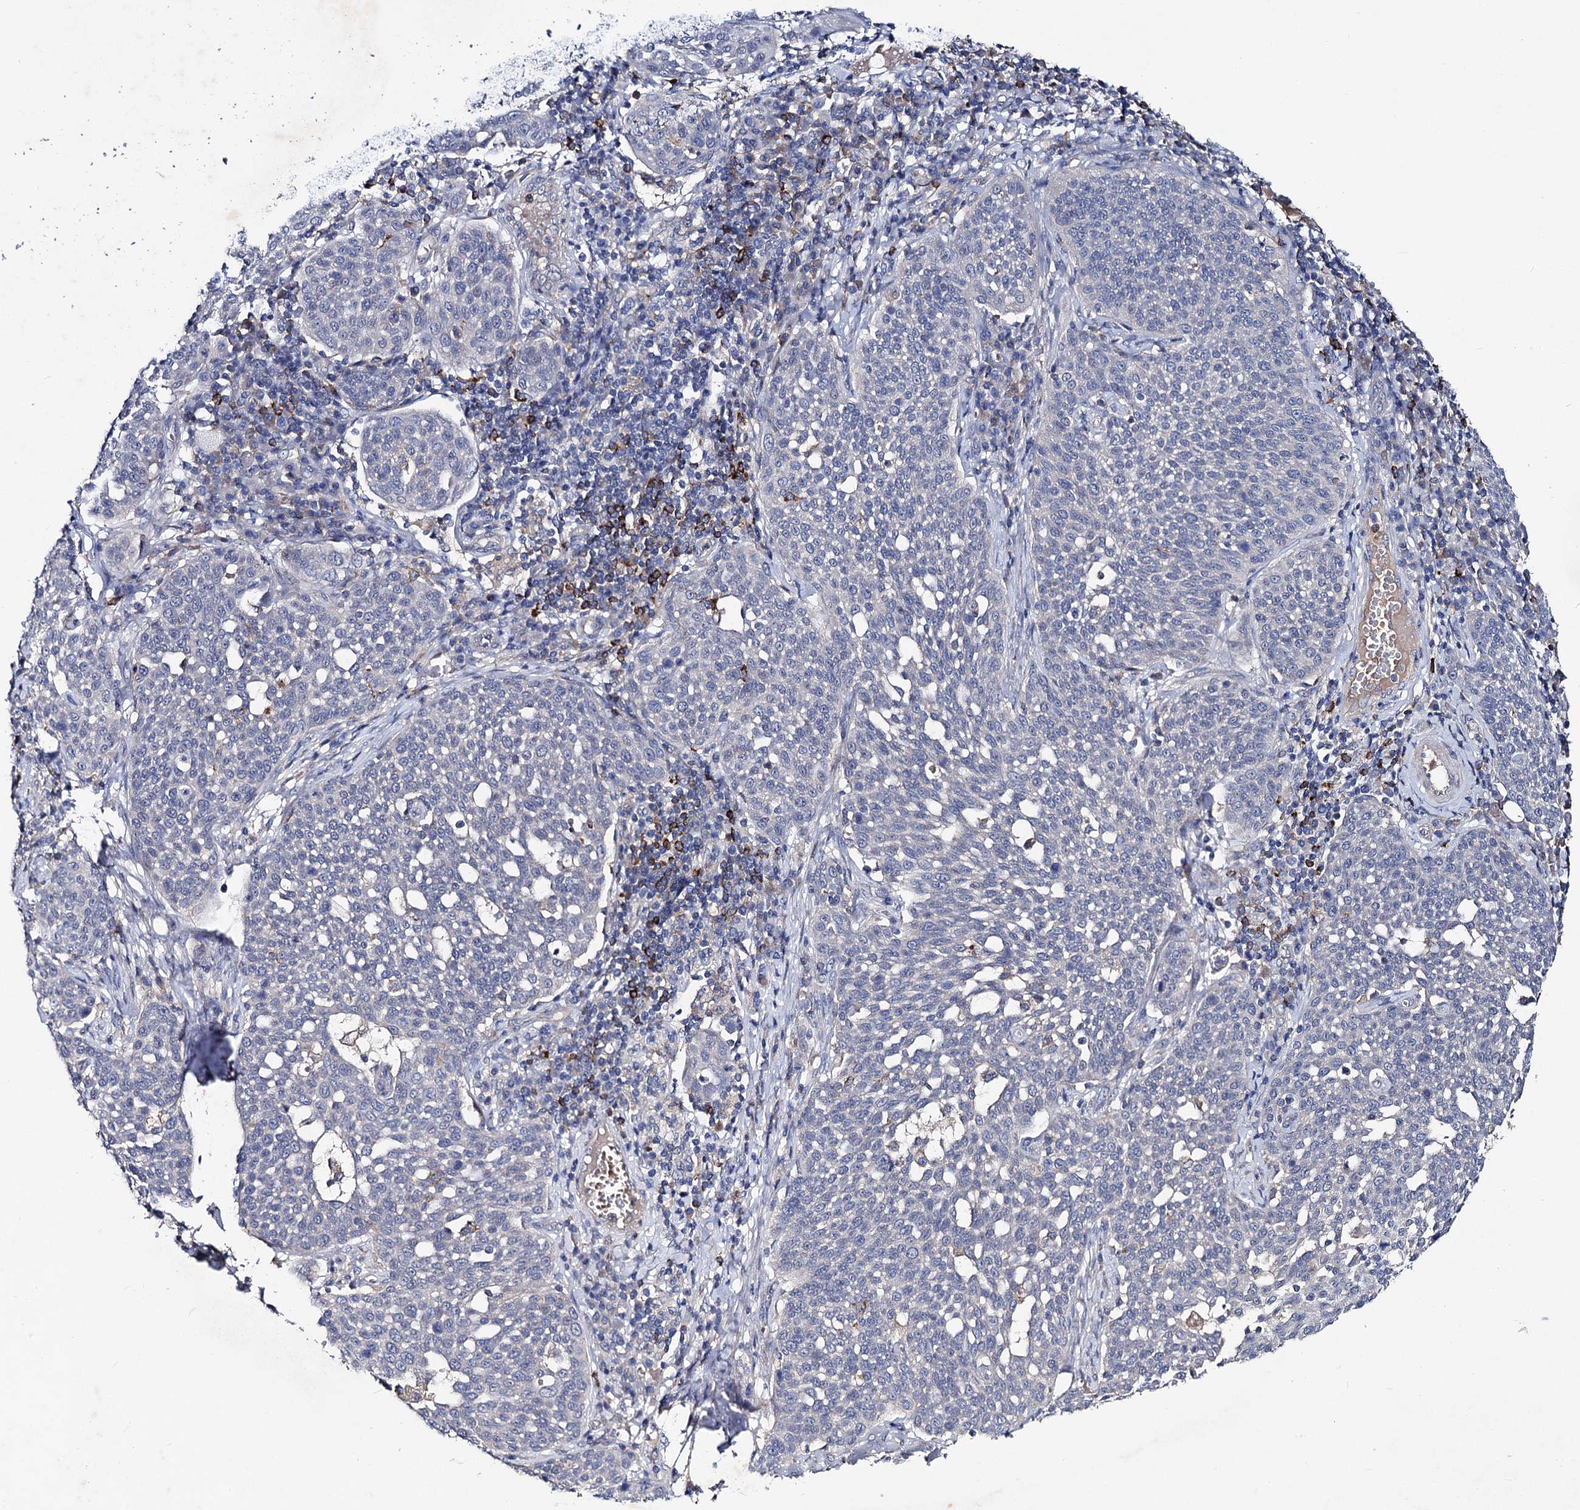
{"staining": {"intensity": "negative", "quantity": "none", "location": "none"}, "tissue": "cervical cancer", "cell_type": "Tumor cells", "image_type": "cancer", "snomed": [{"axis": "morphology", "description": "Squamous cell carcinoma, NOS"}, {"axis": "topography", "description": "Cervix"}], "caption": "Immunohistochemistry (IHC) histopathology image of cervical squamous cell carcinoma stained for a protein (brown), which exhibits no staining in tumor cells. (Stains: DAB (3,3'-diaminobenzidine) immunohistochemistry with hematoxylin counter stain, Microscopy: brightfield microscopy at high magnification).", "gene": "HVCN1", "patient": {"sex": "female", "age": 34}}